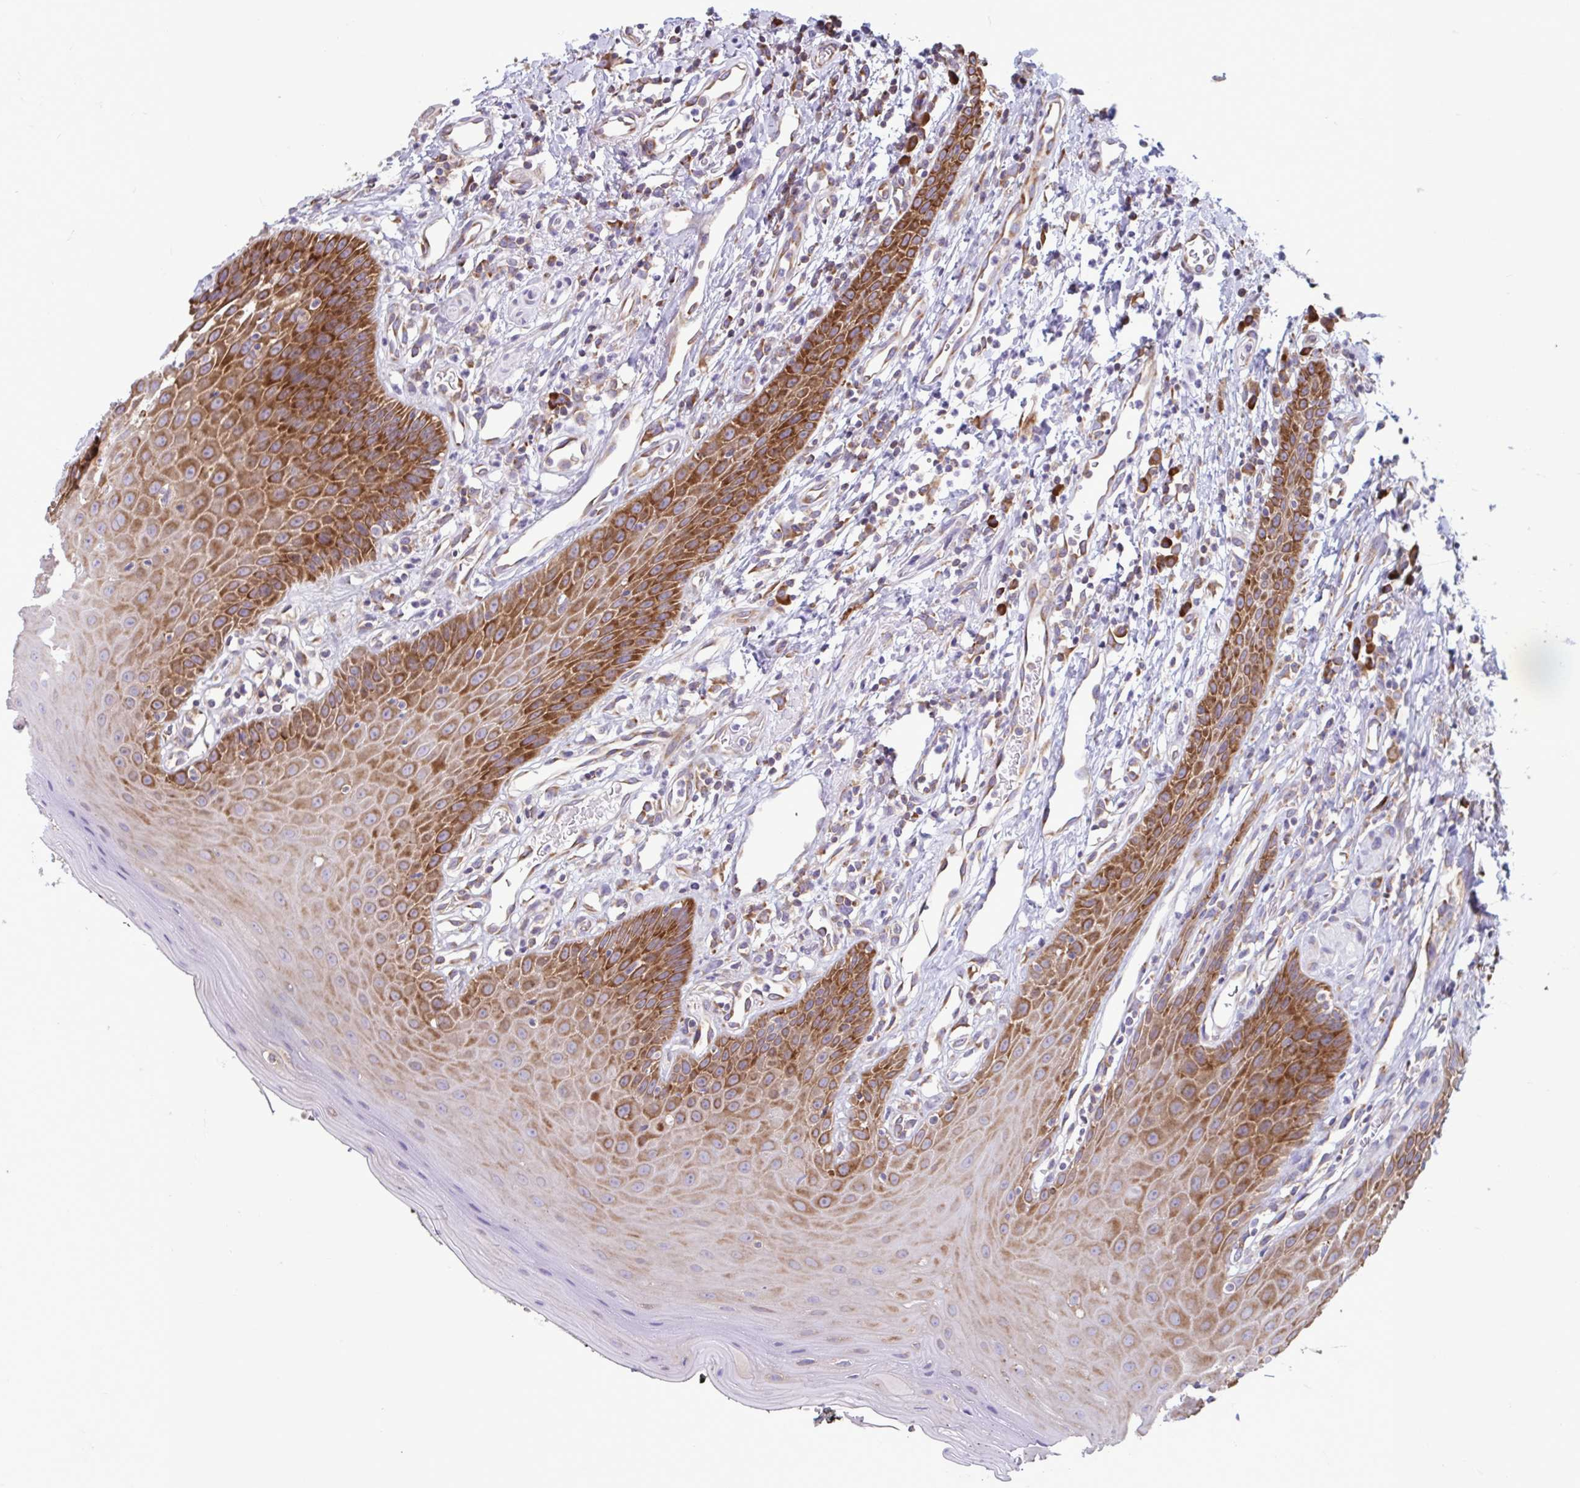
{"staining": {"intensity": "strong", "quantity": ">75%", "location": "cytoplasmic/membranous"}, "tissue": "oral mucosa", "cell_type": "Squamous epithelial cells", "image_type": "normal", "snomed": [{"axis": "morphology", "description": "Normal tissue, NOS"}, {"axis": "topography", "description": "Oral tissue"}, {"axis": "topography", "description": "Tounge, NOS"}], "caption": "The image exhibits immunohistochemical staining of normal oral mucosa. There is strong cytoplasmic/membranous positivity is present in about >75% of squamous epithelial cells.", "gene": "RPS16", "patient": {"sex": "female", "age": 59}}